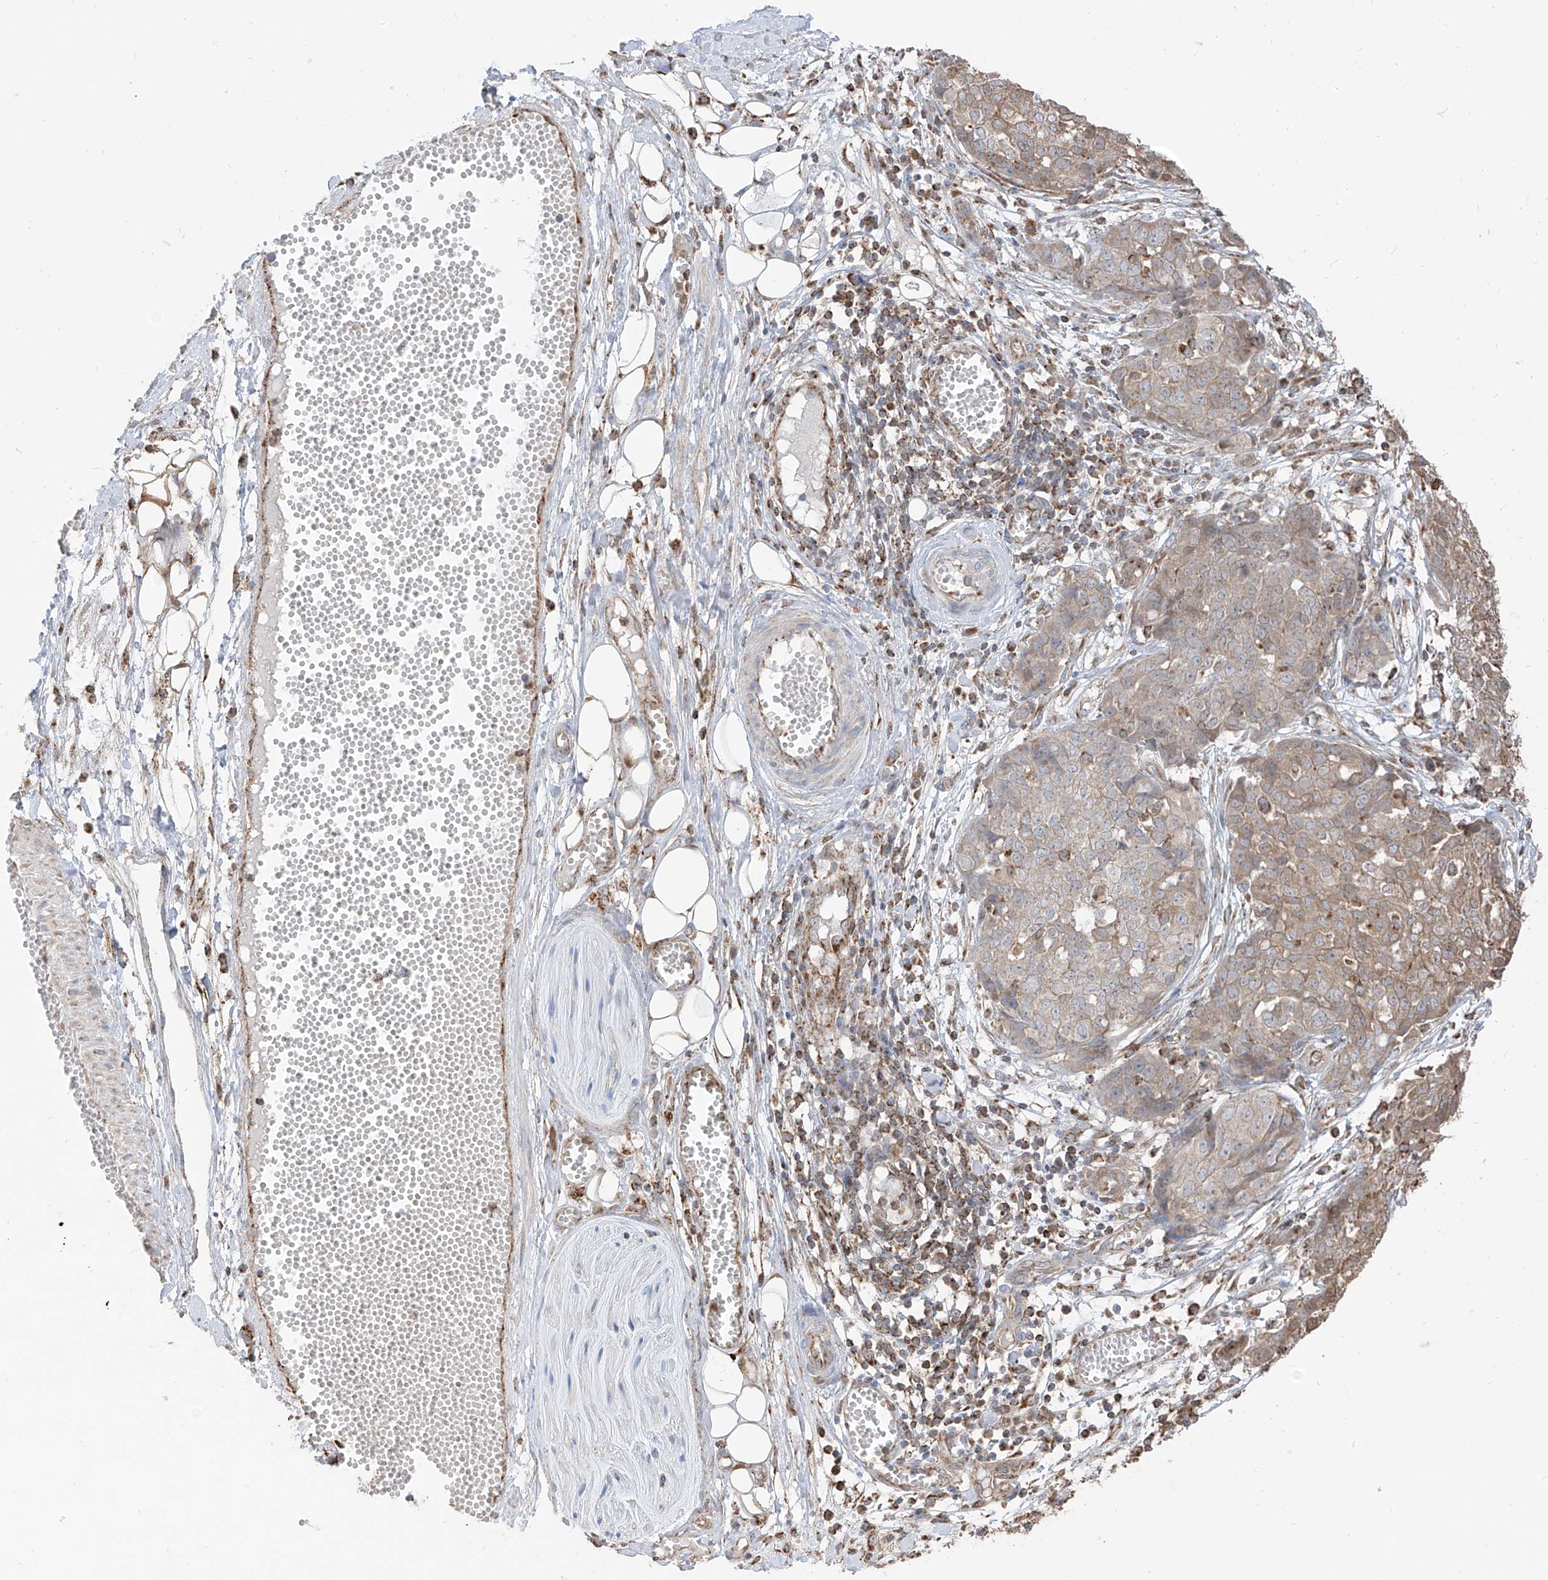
{"staining": {"intensity": "weak", "quantity": "25%-75%", "location": "cytoplasmic/membranous"}, "tissue": "ovarian cancer", "cell_type": "Tumor cells", "image_type": "cancer", "snomed": [{"axis": "morphology", "description": "Cystadenocarcinoma, serous, NOS"}, {"axis": "topography", "description": "Soft tissue"}, {"axis": "topography", "description": "Ovary"}], "caption": "High-magnification brightfield microscopy of ovarian cancer stained with DAB (brown) and counterstained with hematoxylin (blue). tumor cells exhibit weak cytoplasmic/membranous expression is present in approximately25%-75% of cells.", "gene": "ETHE1", "patient": {"sex": "female", "age": 57}}